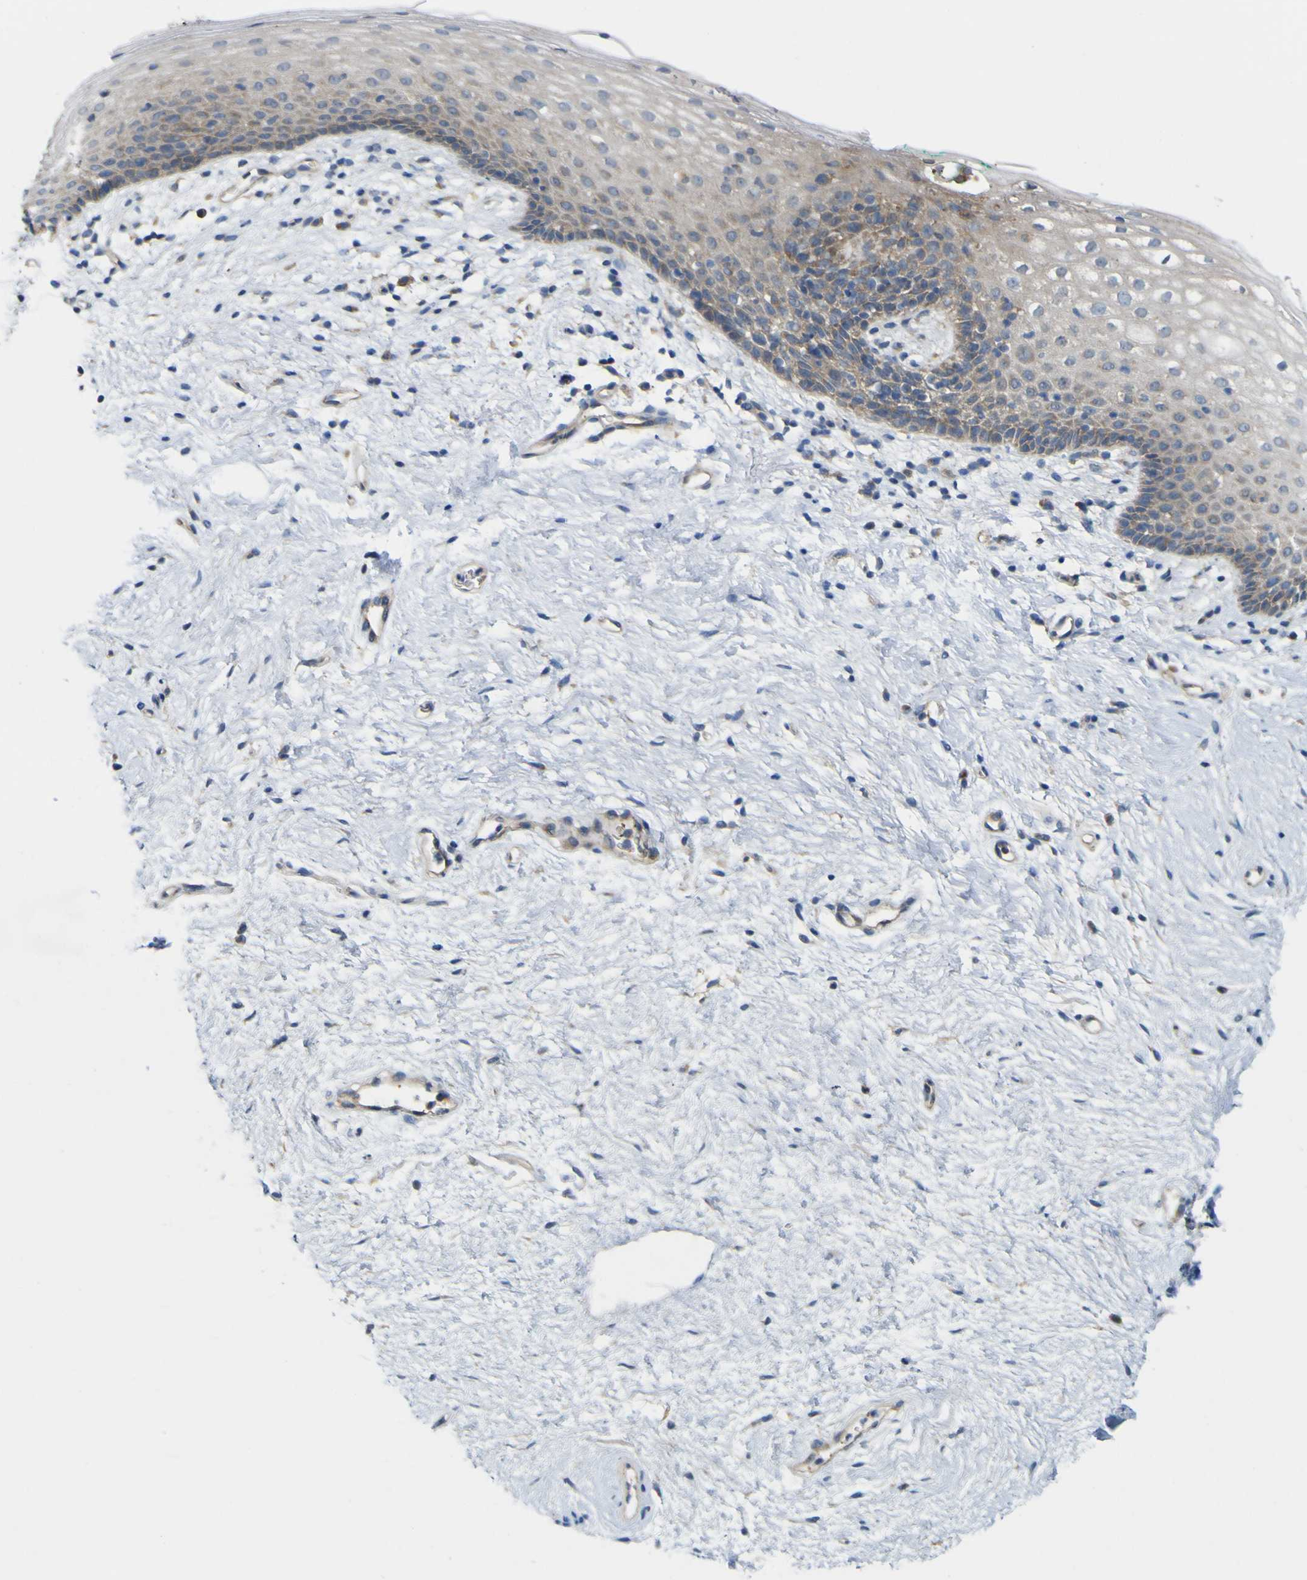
{"staining": {"intensity": "weak", "quantity": "25%-75%", "location": "cytoplasmic/membranous"}, "tissue": "vagina", "cell_type": "Squamous epithelial cells", "image_type": "normal", "snomed": [{"axis": "morphology", "description": "Normal tissue, NOS"}, {"axis": "topography", "description": "Vagina"}], "caption": "The photomicrograph reveals a brown stain indicating the presence of a protein in the cytoplasmic/membranous of squamous epithelial cells in vagina.", "gene": "MYEOV", "patient": {"sex": "female", "age": 44}}